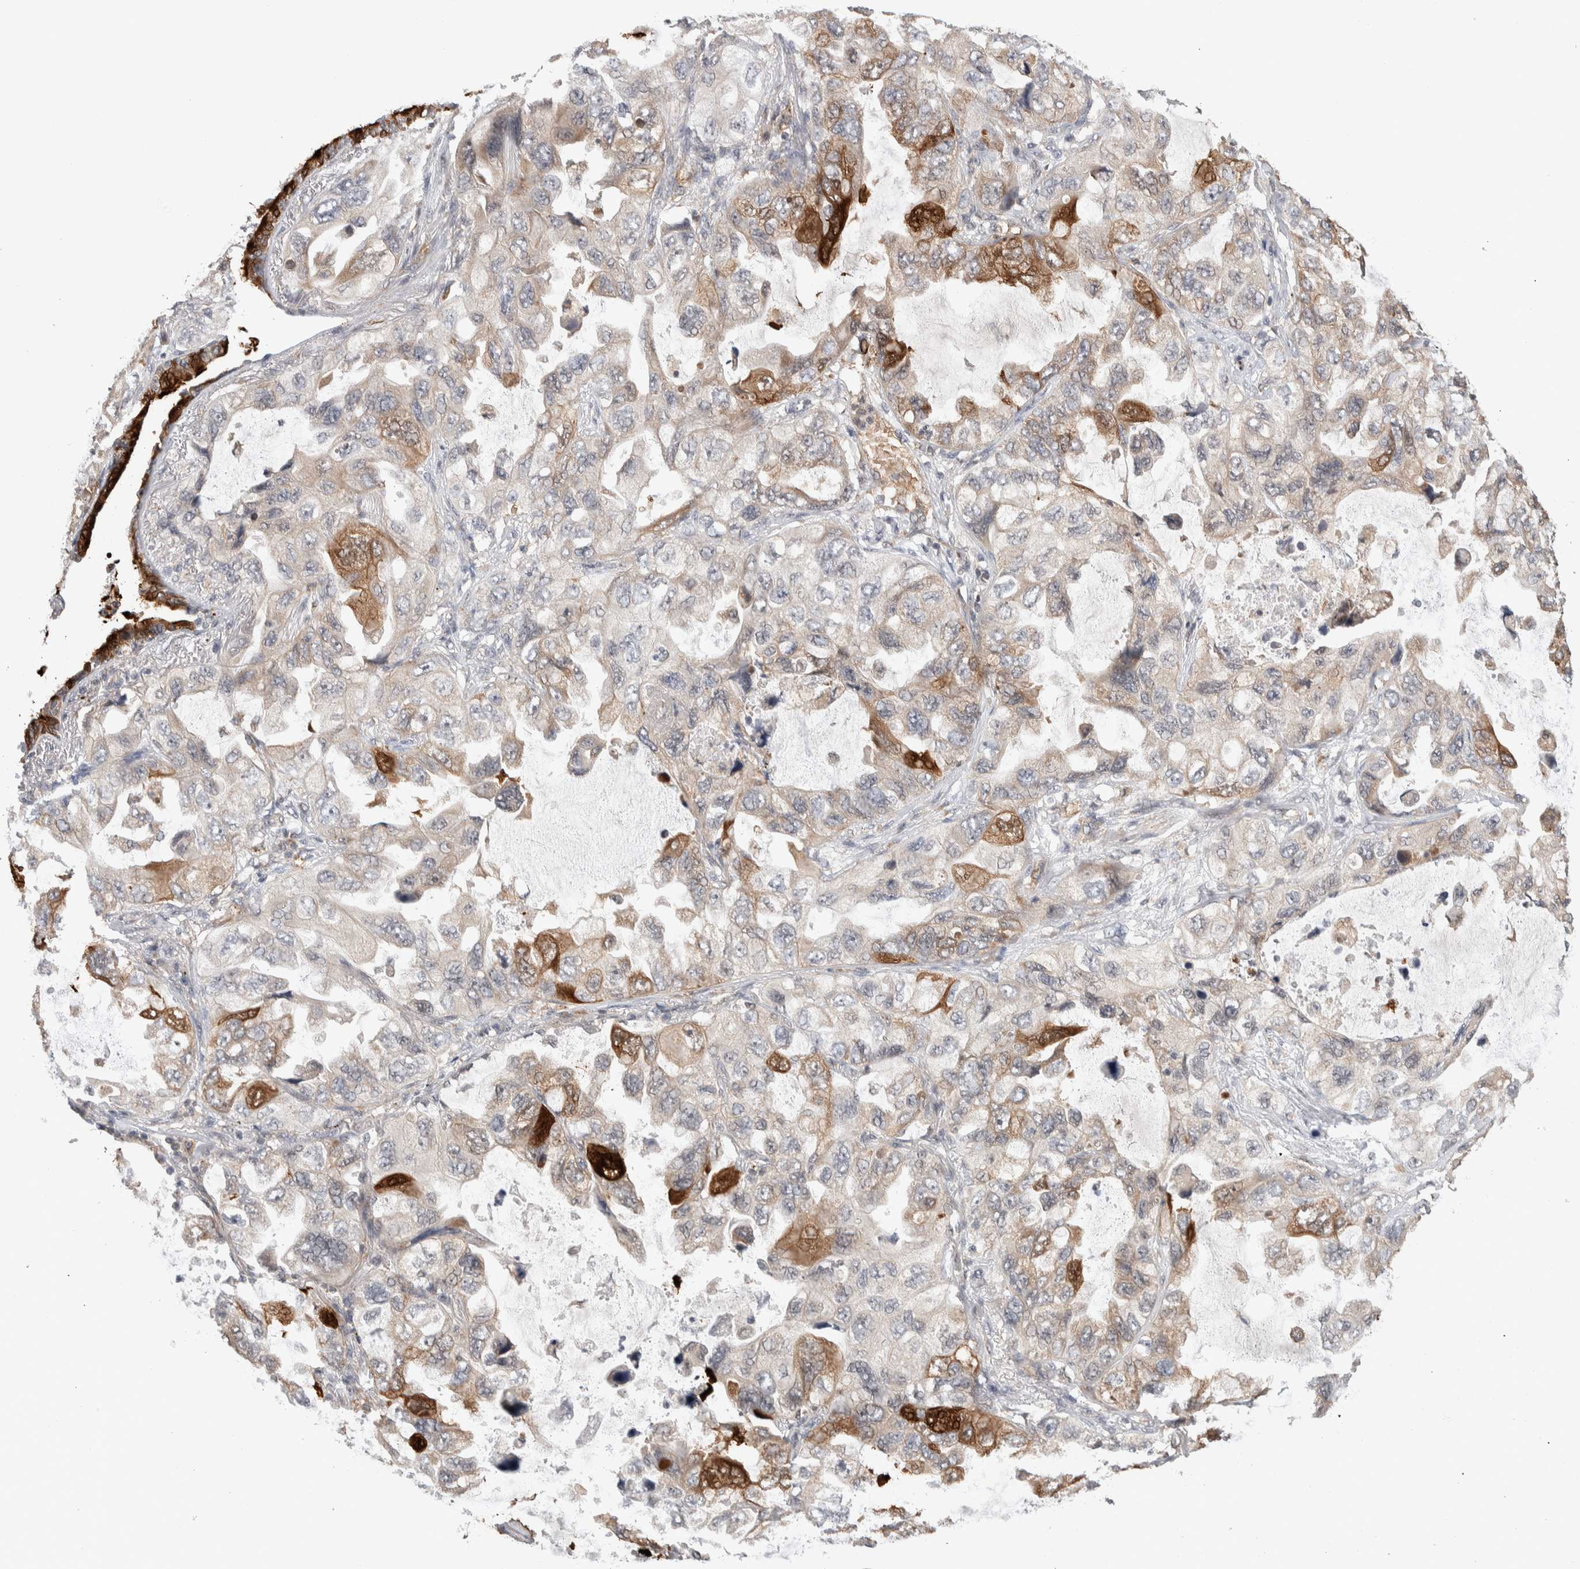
{"staining": {"intensity": "strong", "quantity": "25%-75%", "location": "cytoplasmic/membranous"}, "tissue": "lung cancer", "cell_type": "Tumor cells", "image_type": "cancer", "snomed": [{"axis": "morphology", "description": "Squamous cell carcinoma, NOS"}, {"axis": "topography", "description": "Lung"}], "caption": "Immunohistochemistry photomicrograph of human lung cancer stained for a protein (brown), which reveals high levels of strong cytoplasmic/membranous staining in approximately 25%-75% of tumor cells.", "gene": "KCNK1", "patient": {"sex": "female", "age": 73}}